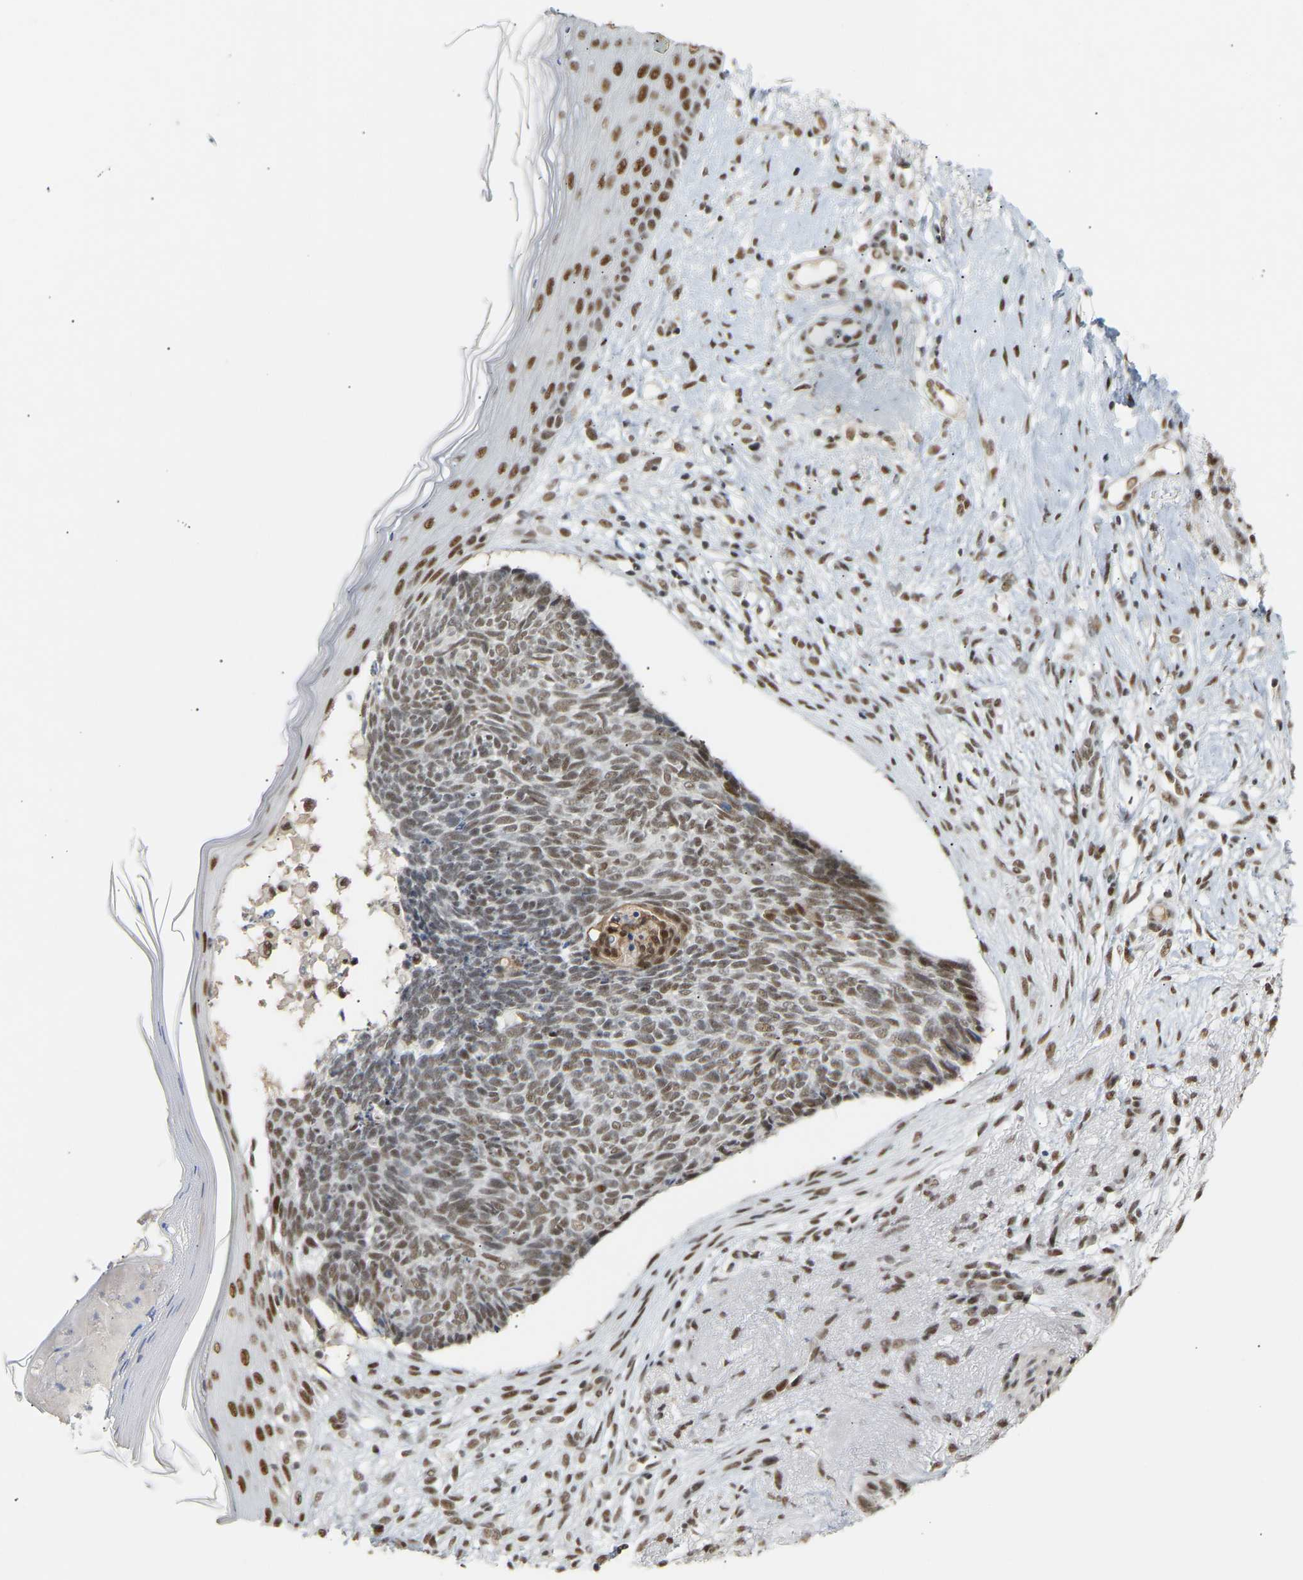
{"staining": {"intensity": "moderate", "quantity": ">75%", "location": "nuclear"}, "tissue": "skin cancer", "cell_type": "Tumor cells", "image_type": "cancer", "snomed": [{"axis": "morphology", "description": "Basal cell carcinoma"}, {"axis": "topography", "description": "Skin"}], "caption": "Protein staining by IHC reveals moderate nuclear expression in approximately >75% of tumor cells in skin cancer (basal cell carcinoma). (brown staining indicates protein expression, while blue staining denotes nuclei).", "gene": "NELFB", "patient": {"sex": "female", "age": 84}}